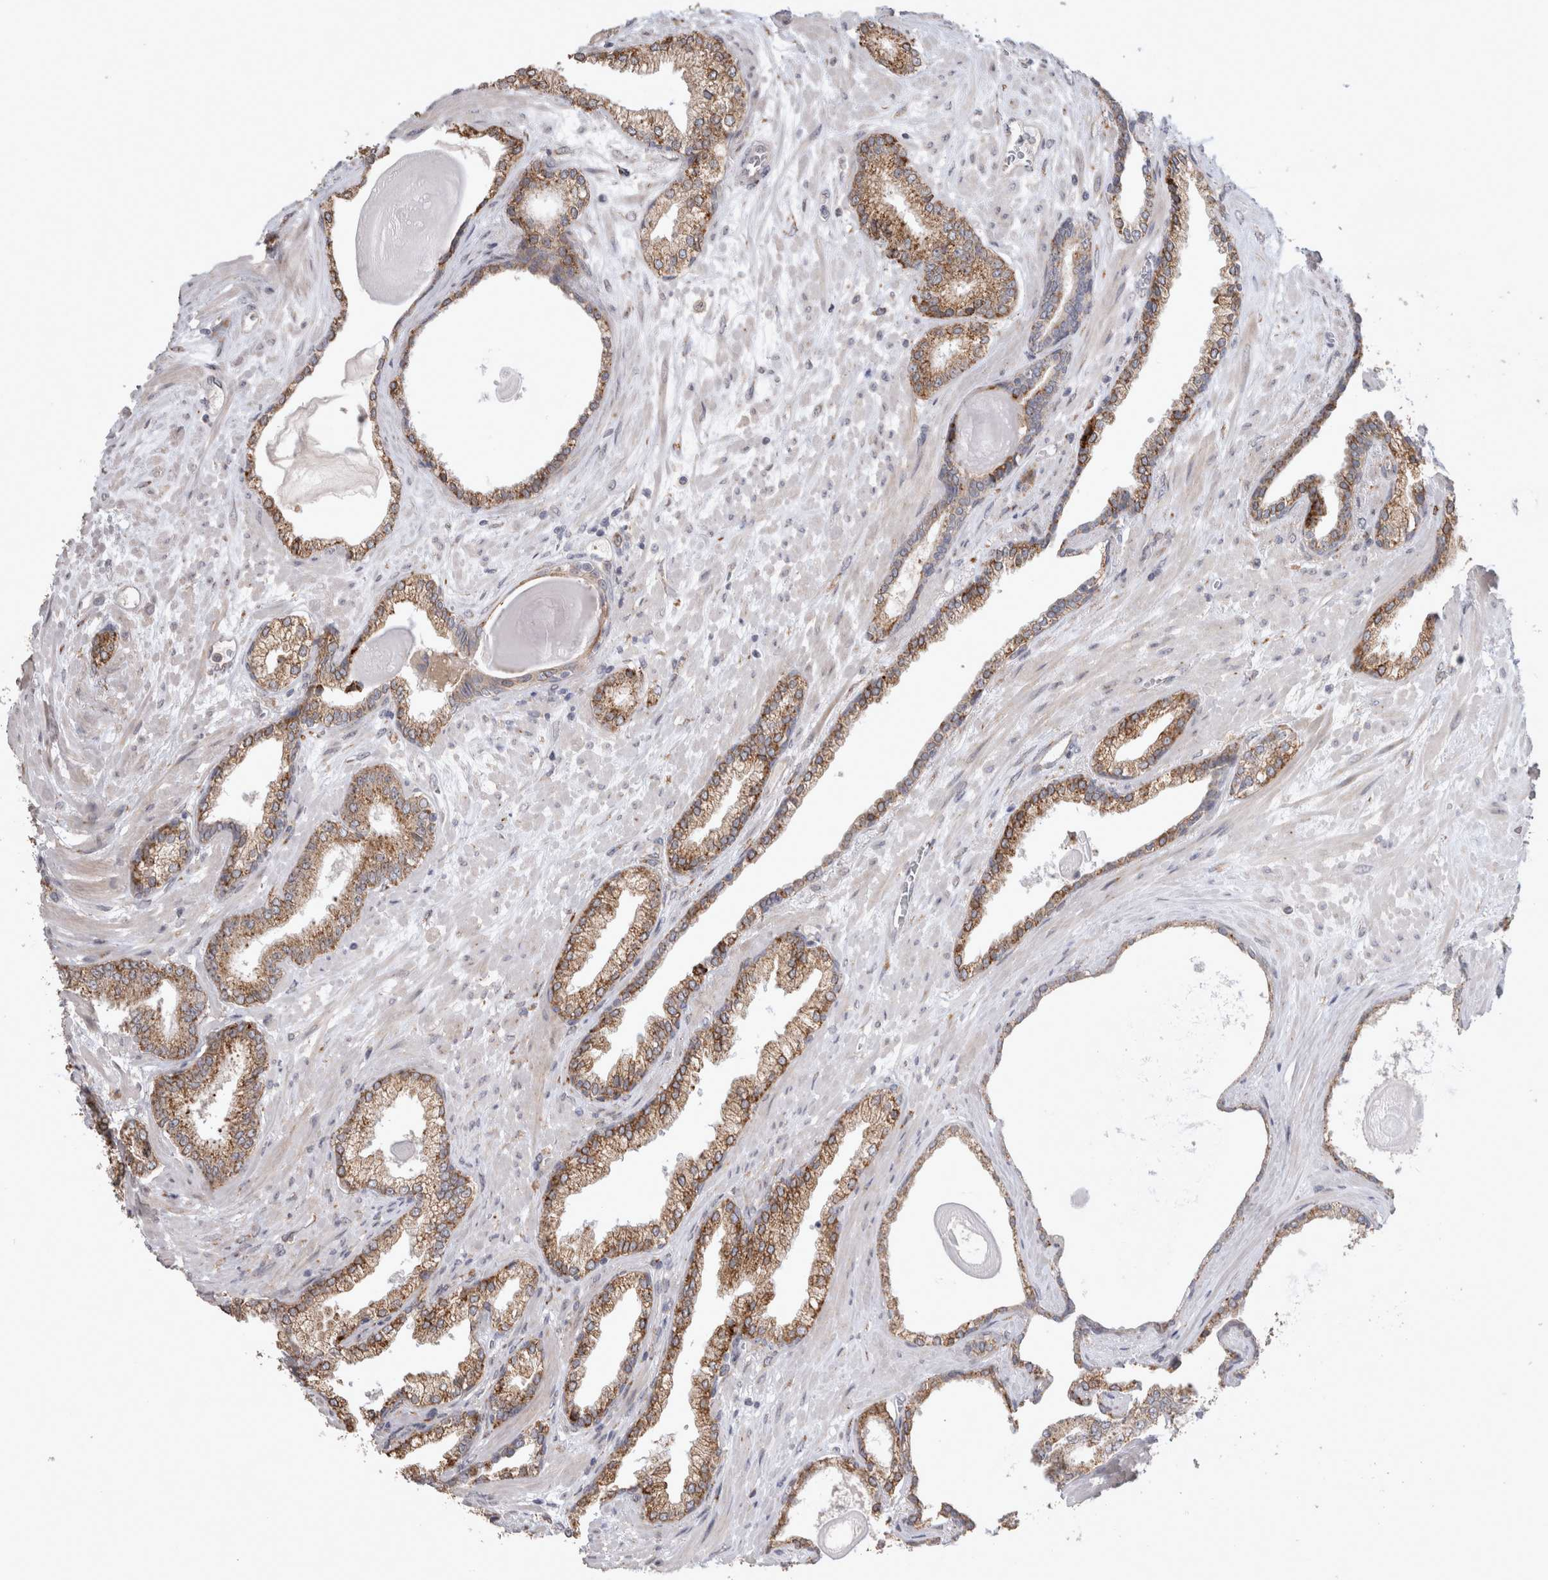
{"staining": {"intensity": "moderate", "quantity": ">75%", "location": "cytoplasmic/membranous"}, "tissue": "prostate cancer", "cell_type": "Tumor cells", "image_type": "cancer", "snomed": [{"axis": "morphology", "description": "Adenocarcinoma, Low grade"}, {"axis": "topography", "description": "Prostate"}], "caption": "Moderate cytoplasmic/membranous staining for a protein is appreciated in about >75% of tumor cells of low-grade adenocarcinoma (prostate) using immunohistochemistry (IHC).", "gene": "TRMT9B", "patient": {"sex": "male", "age": 70}}